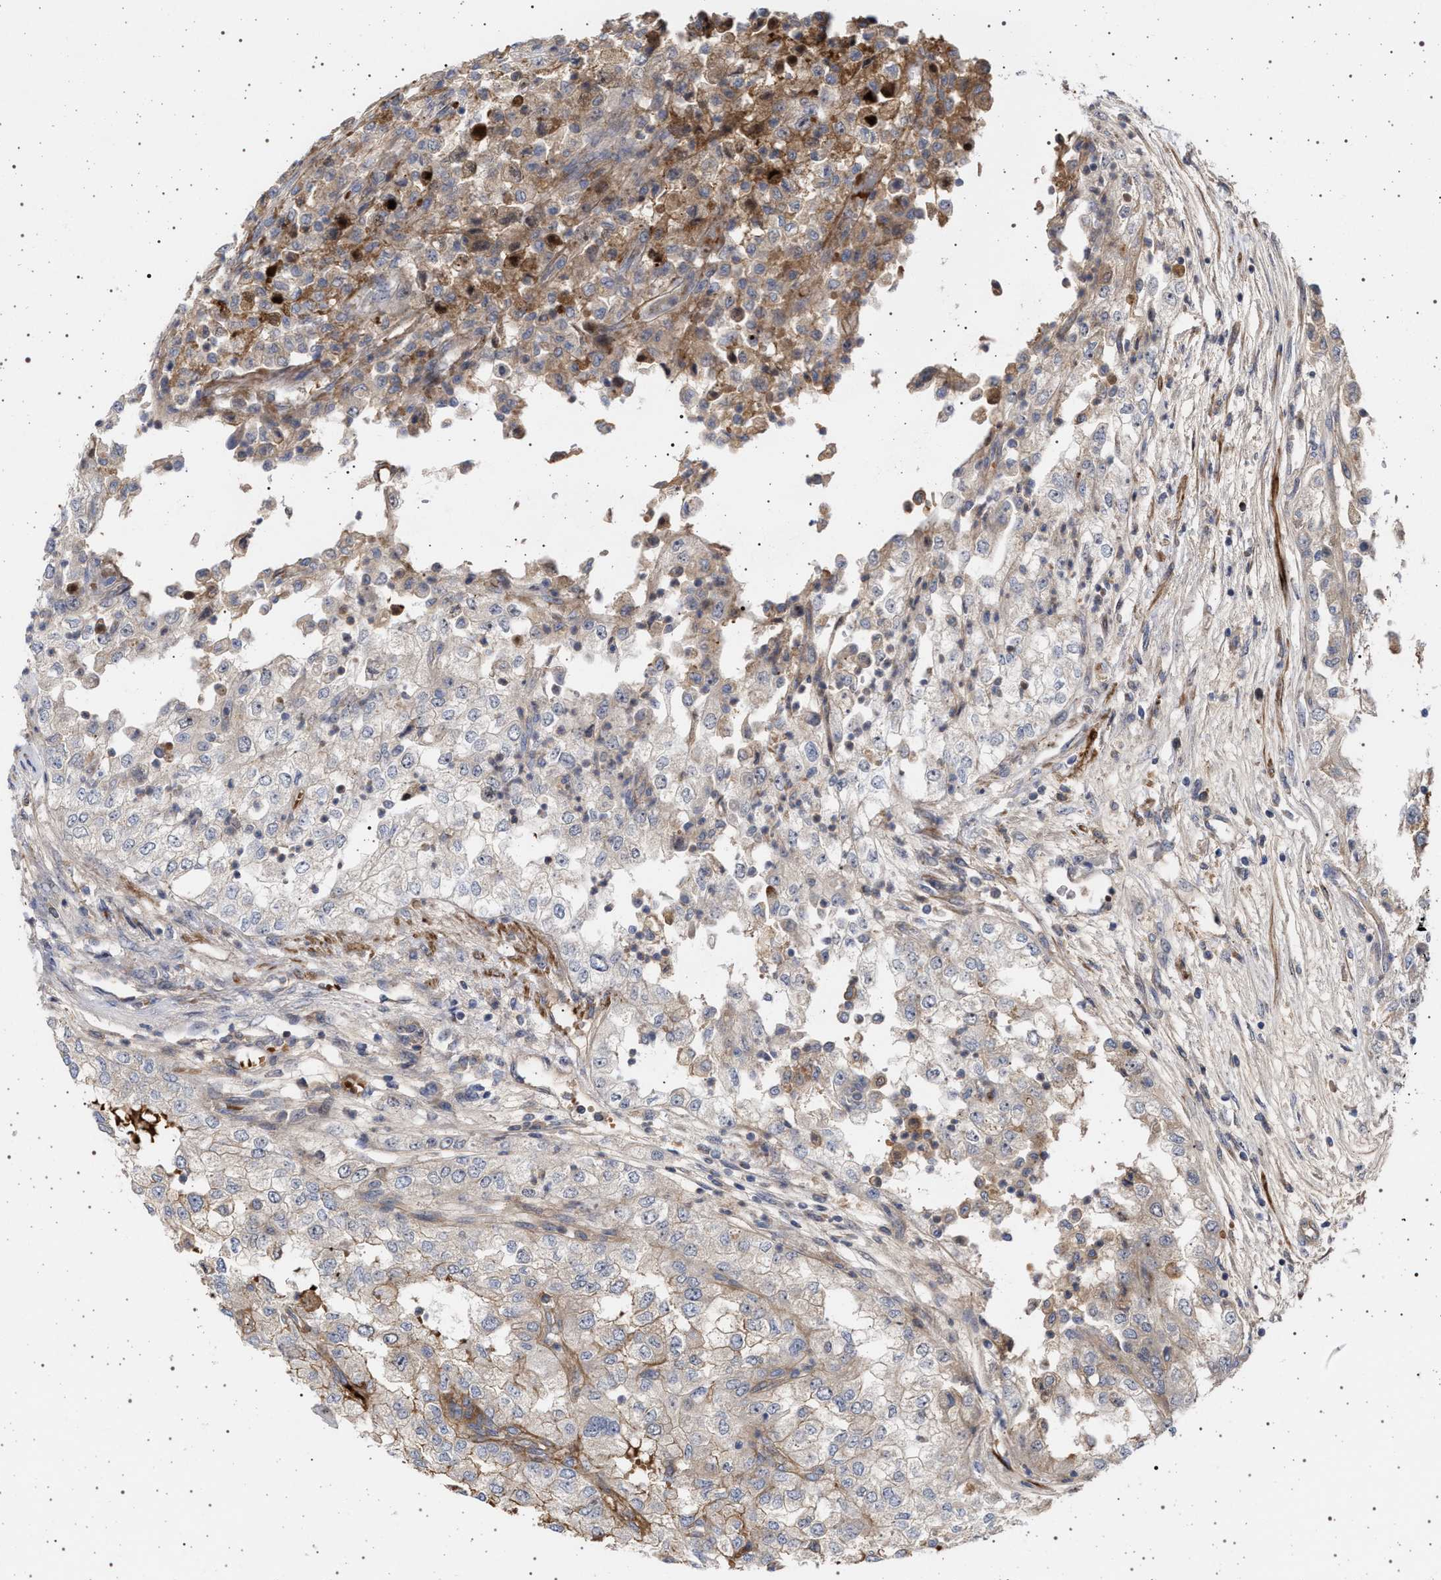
{"staining": {"intensity": "negative", "quantity": "none", "location": "none"}, "tissue": "renal cancer", "cell_type": "Tumor cells", "image_type": "cancer", "snomed": [{"axis": "morphology", "description": "Adenocarcinoma, NOS"}, {"axis": "topography", "description": "Kidney"}], "caption": "The immunohistochemistry (IHC) micrograph has no significant staining in tumor cells of adenocarcinoma (renal) tissue.", "gene": "RBM48", "patient": {"sex": "female", "age": 54}}